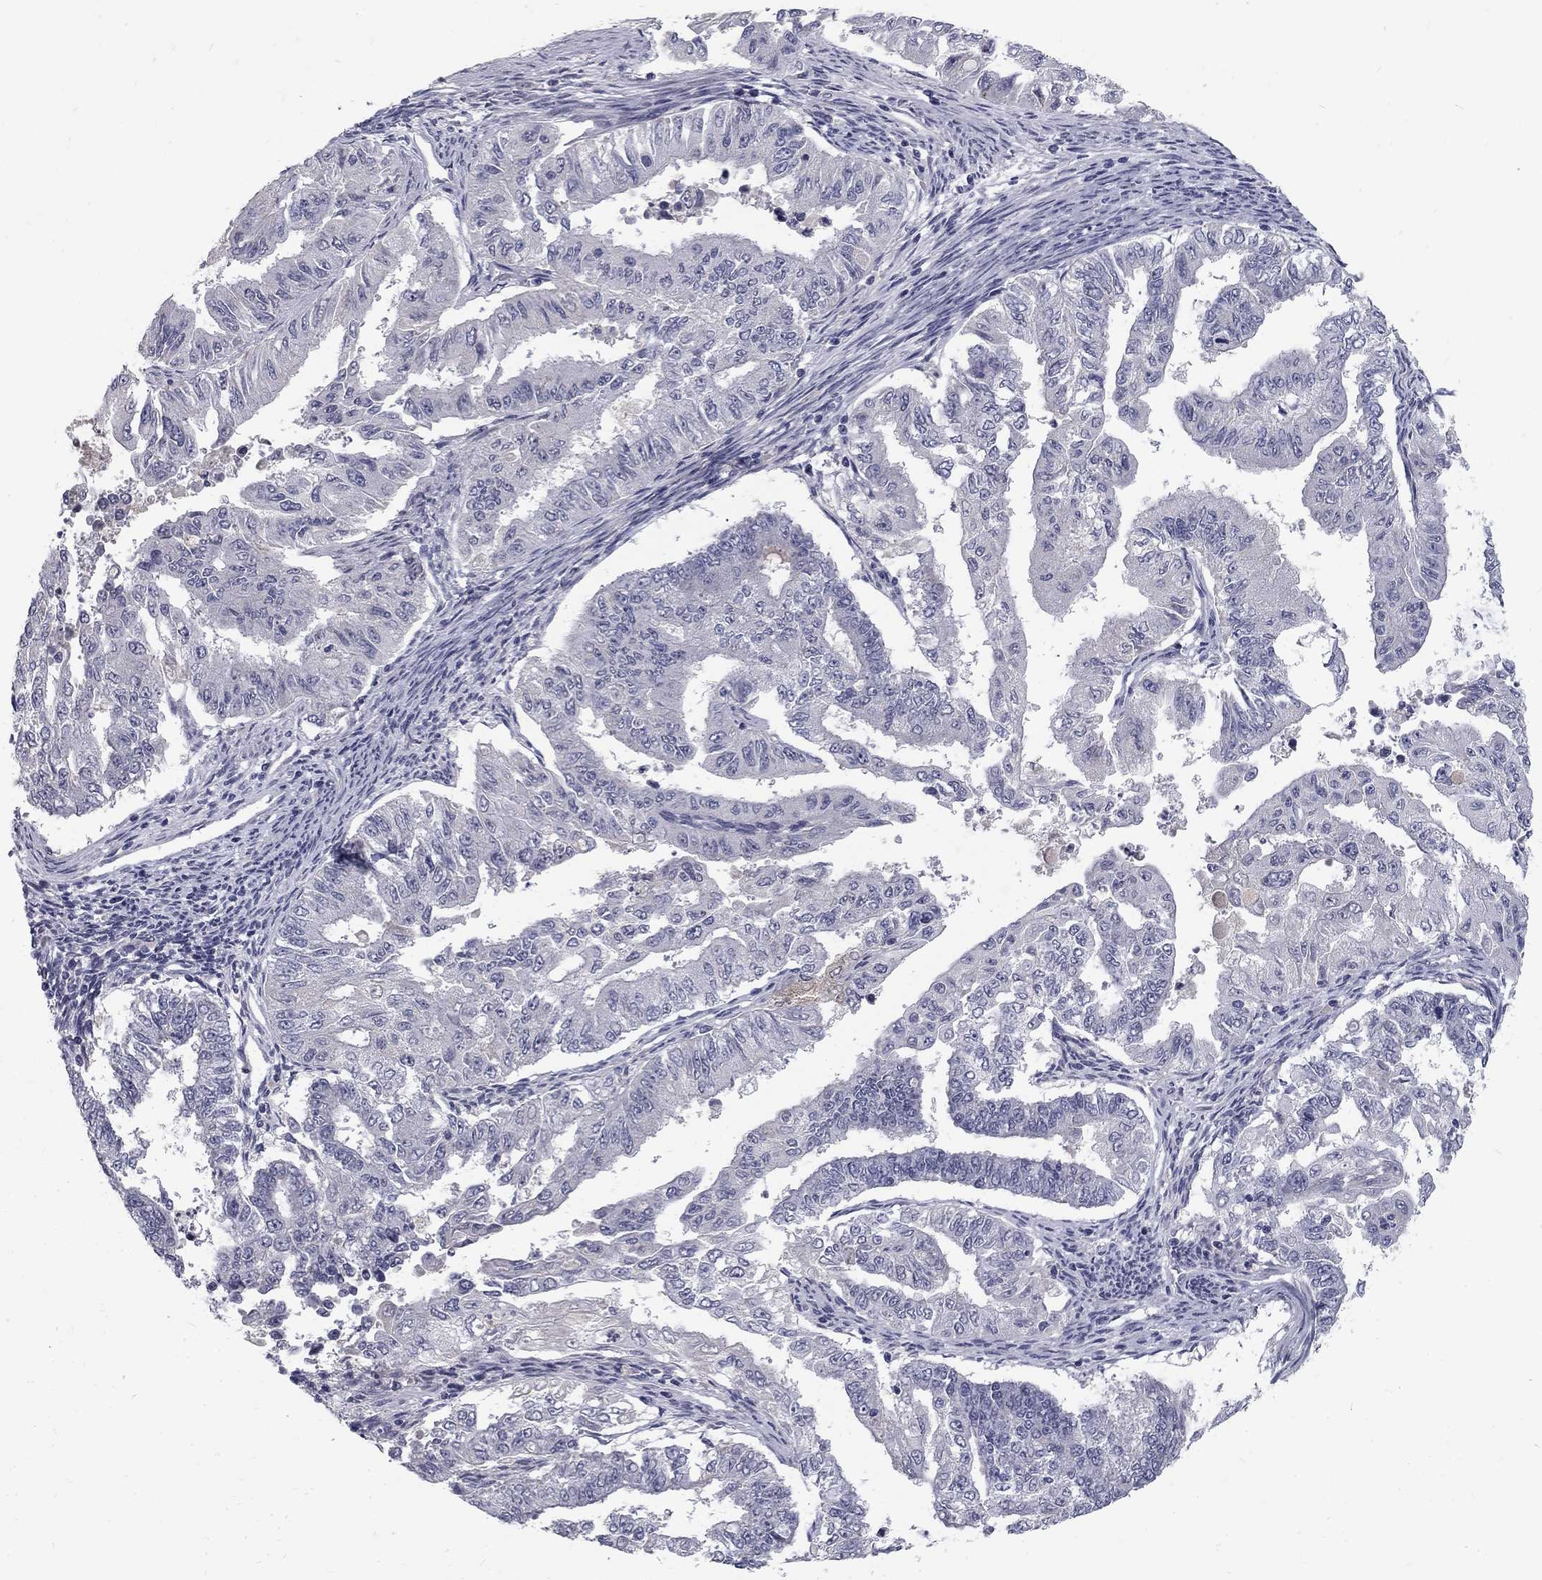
{"staining": {"intensity": "negative", "quantity": "none", "location": "none"}, "tissue": "endometrial cancer", "cell_type": "Tumor cells", "image_type": "cancer", "snomed": [{"axis": "morphology", "description": "Adenocarcinoma, NOS"}, {"axis": "topography", "description": "Uterus"}], "caption": "Endometrial cancer stained for a protein using immunohistochemistry exhibits no positivity tumor cells.", "gene": "NOS1", "patient": {"sex": "female", "age": 59}}